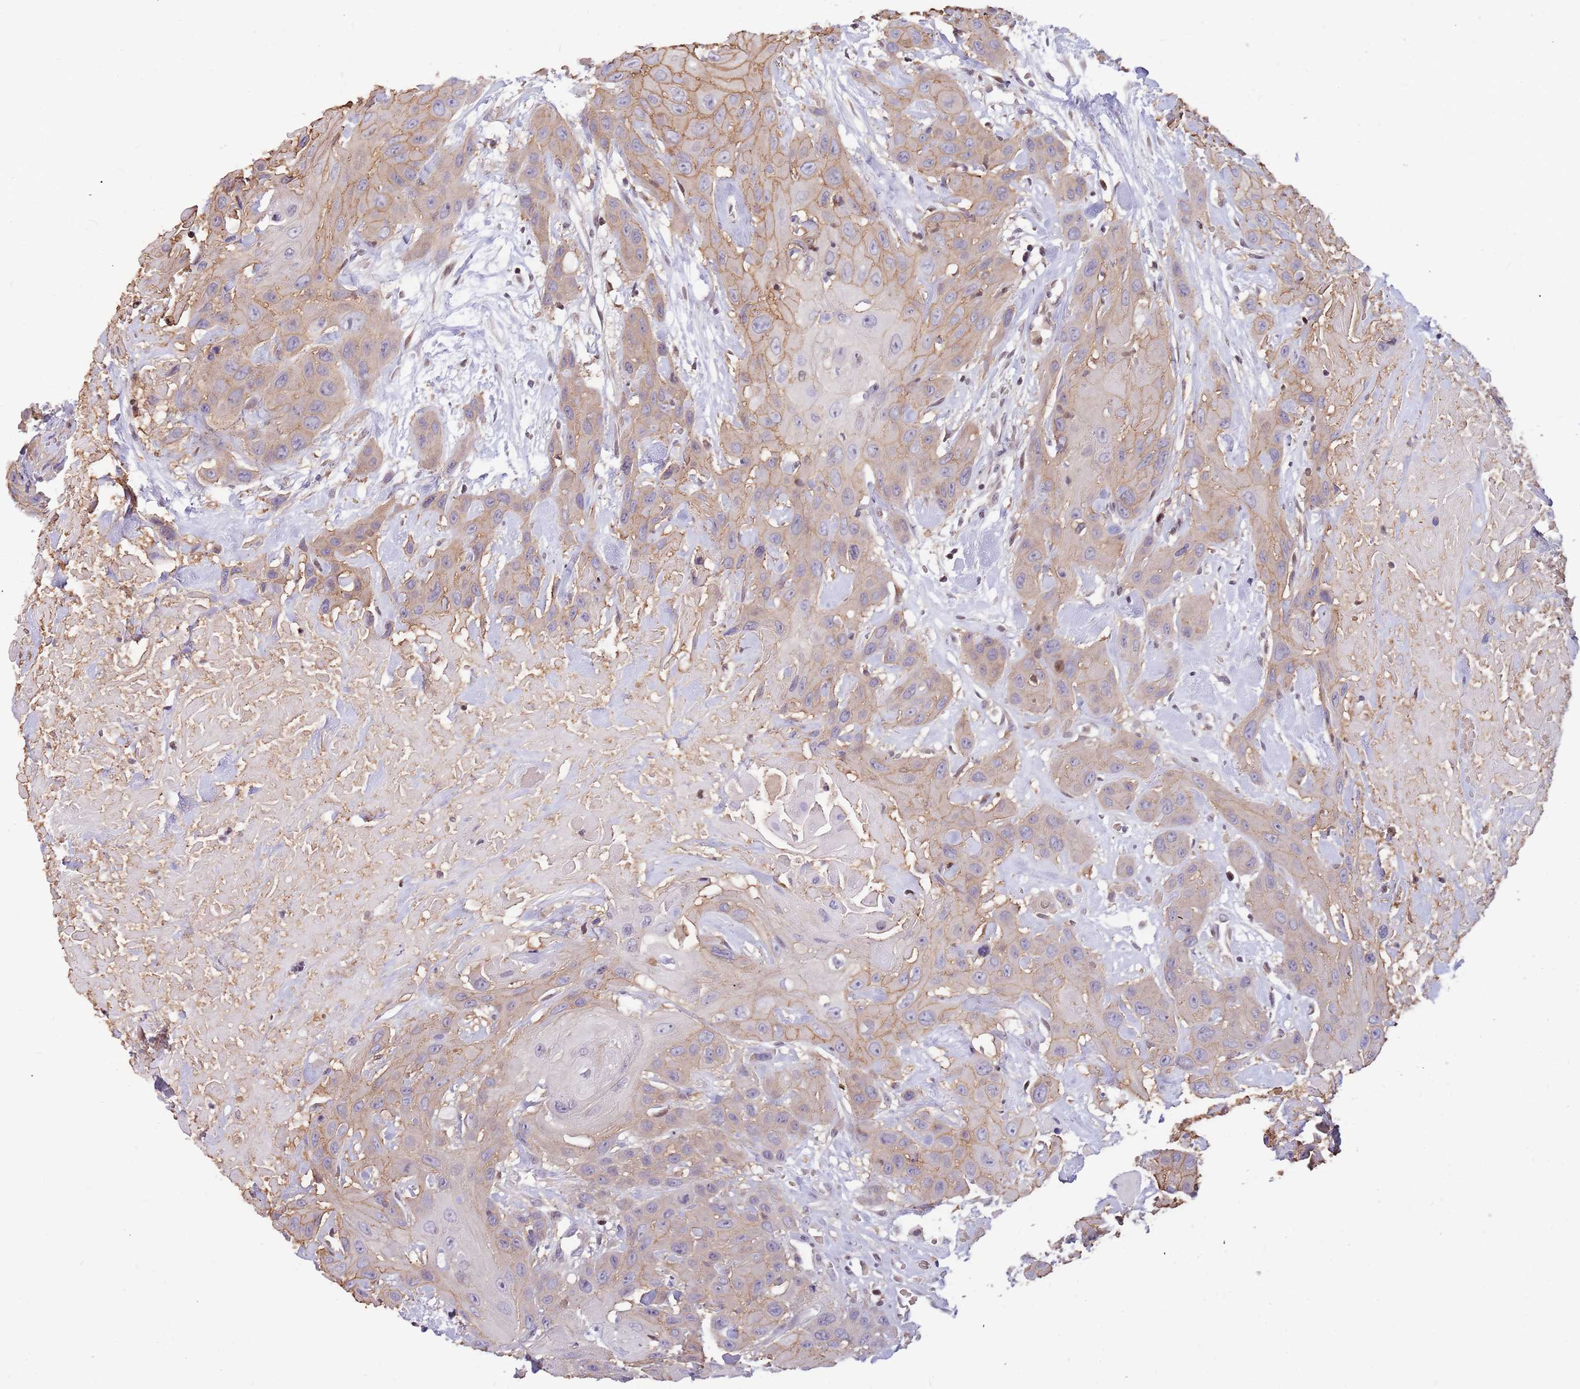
{"staining": {"intensity": "weak", "quantity": "<25%", "location": "cytoplasmic/membranous"}, "tissue": "head and neck cancer", "cell_type": "Tumor cells", "image_type": "cancer", "snomed": [{"axis": "morphology", "description": "Squamous cell carcinoma, NOS"}, {"axis": "topography", "description": "Head-Neck"}], "caption": "The photomicrograph exhibits no significant staining in tumor cells of head and neck squamous cell carcinoma.", "gene": "ARHGEF5", "patient": {"sex": "male", "age": 81}}